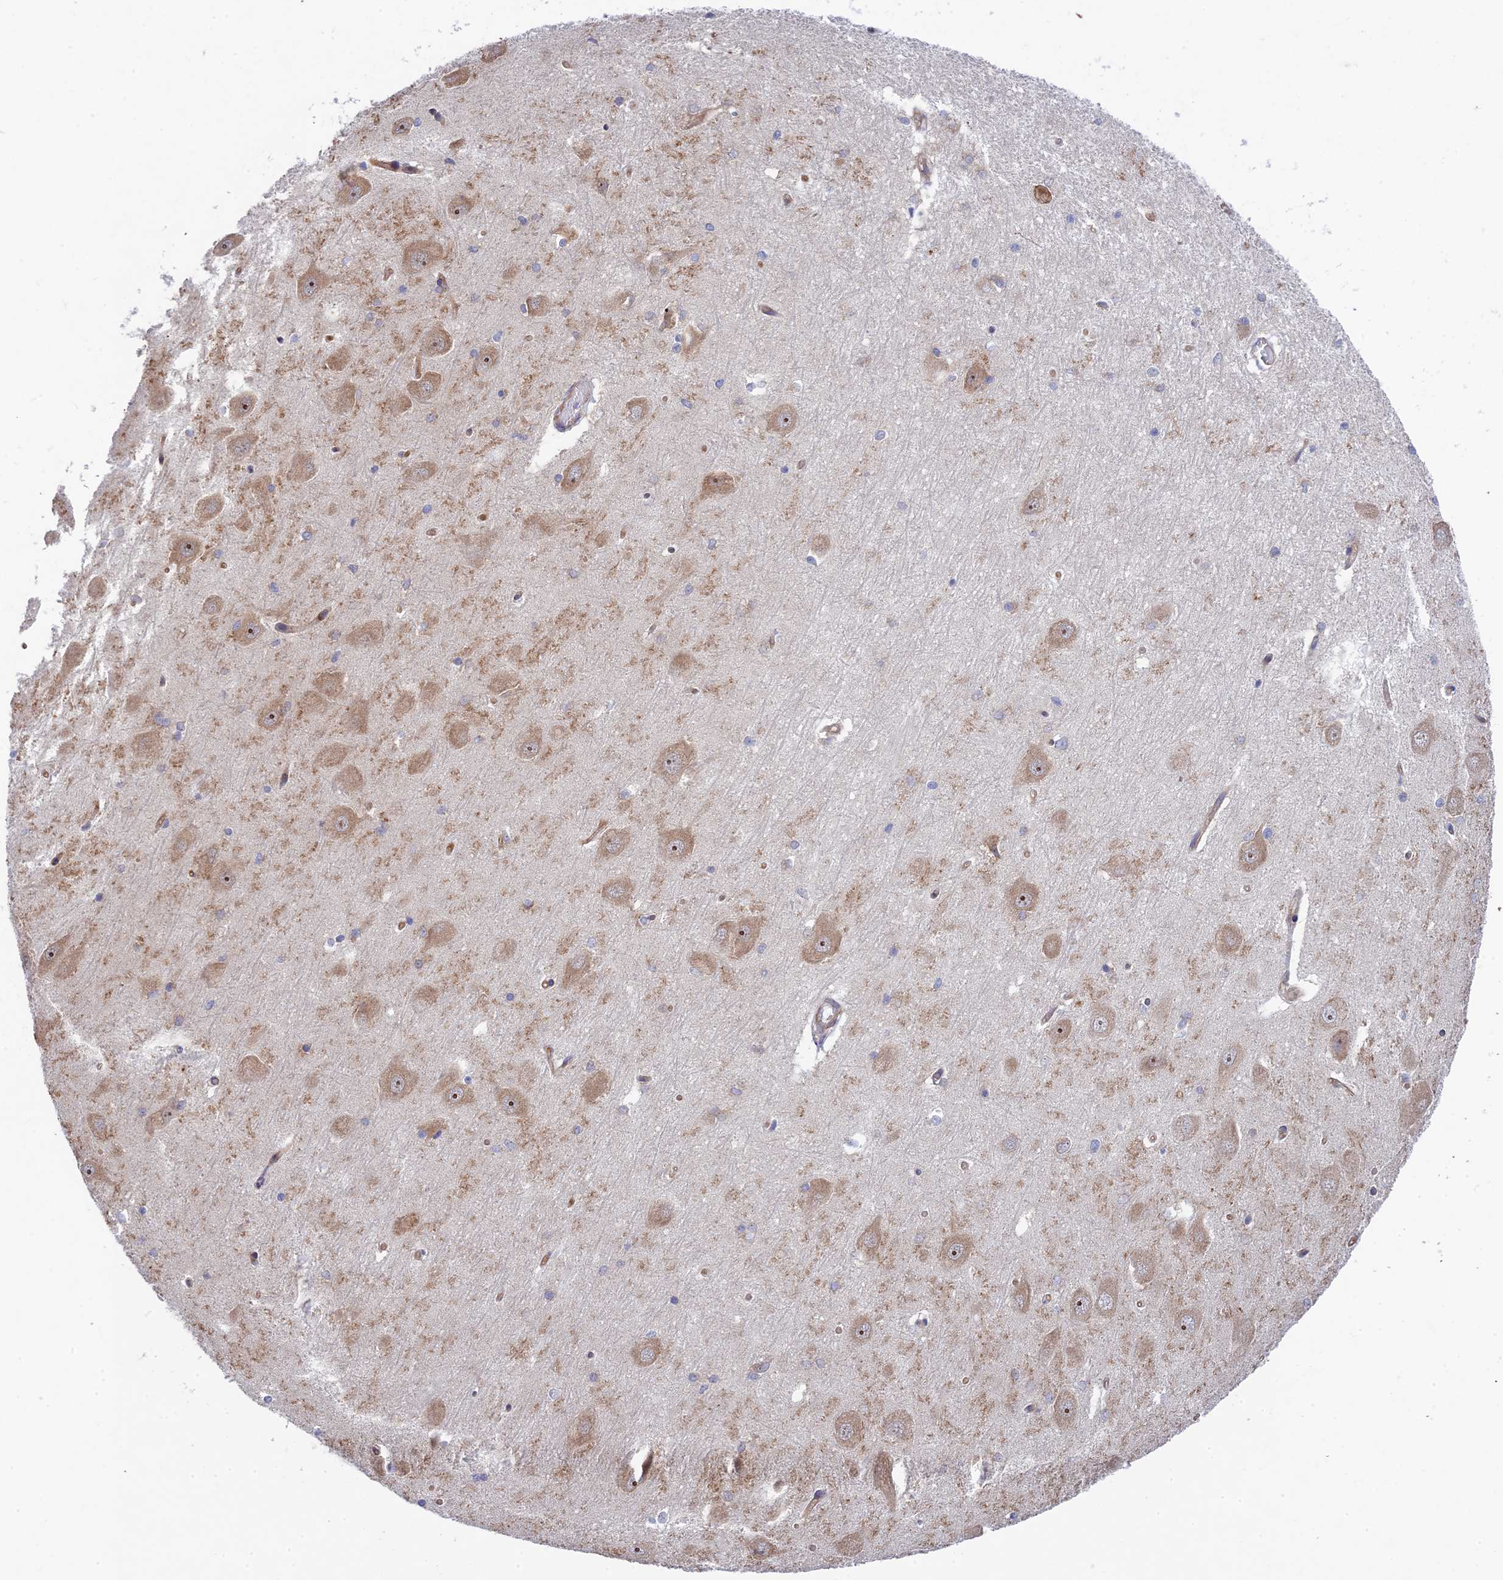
{"staining": {"intensity": "negative", "quantity": "none", "location": "none"}, "tissue": "hippocampus", "cell_type": "Glial cells", "image_type": "normal", "snomed": [{"axis": "morphology", "description": "Normal tissue, NOS"}, {"axis": "topography", "description": "Hippocampus"}], "caption": "Glial cells show no significant expression in unremarkable hippocampus. (Stains: DAB immunohistochemistry (IHC) with hematoxylin counter stain, Microscopy: brightfield microscopy at high magnification).", "gene": "INCA1", "patient": {"sex": "male", "age": 45}}